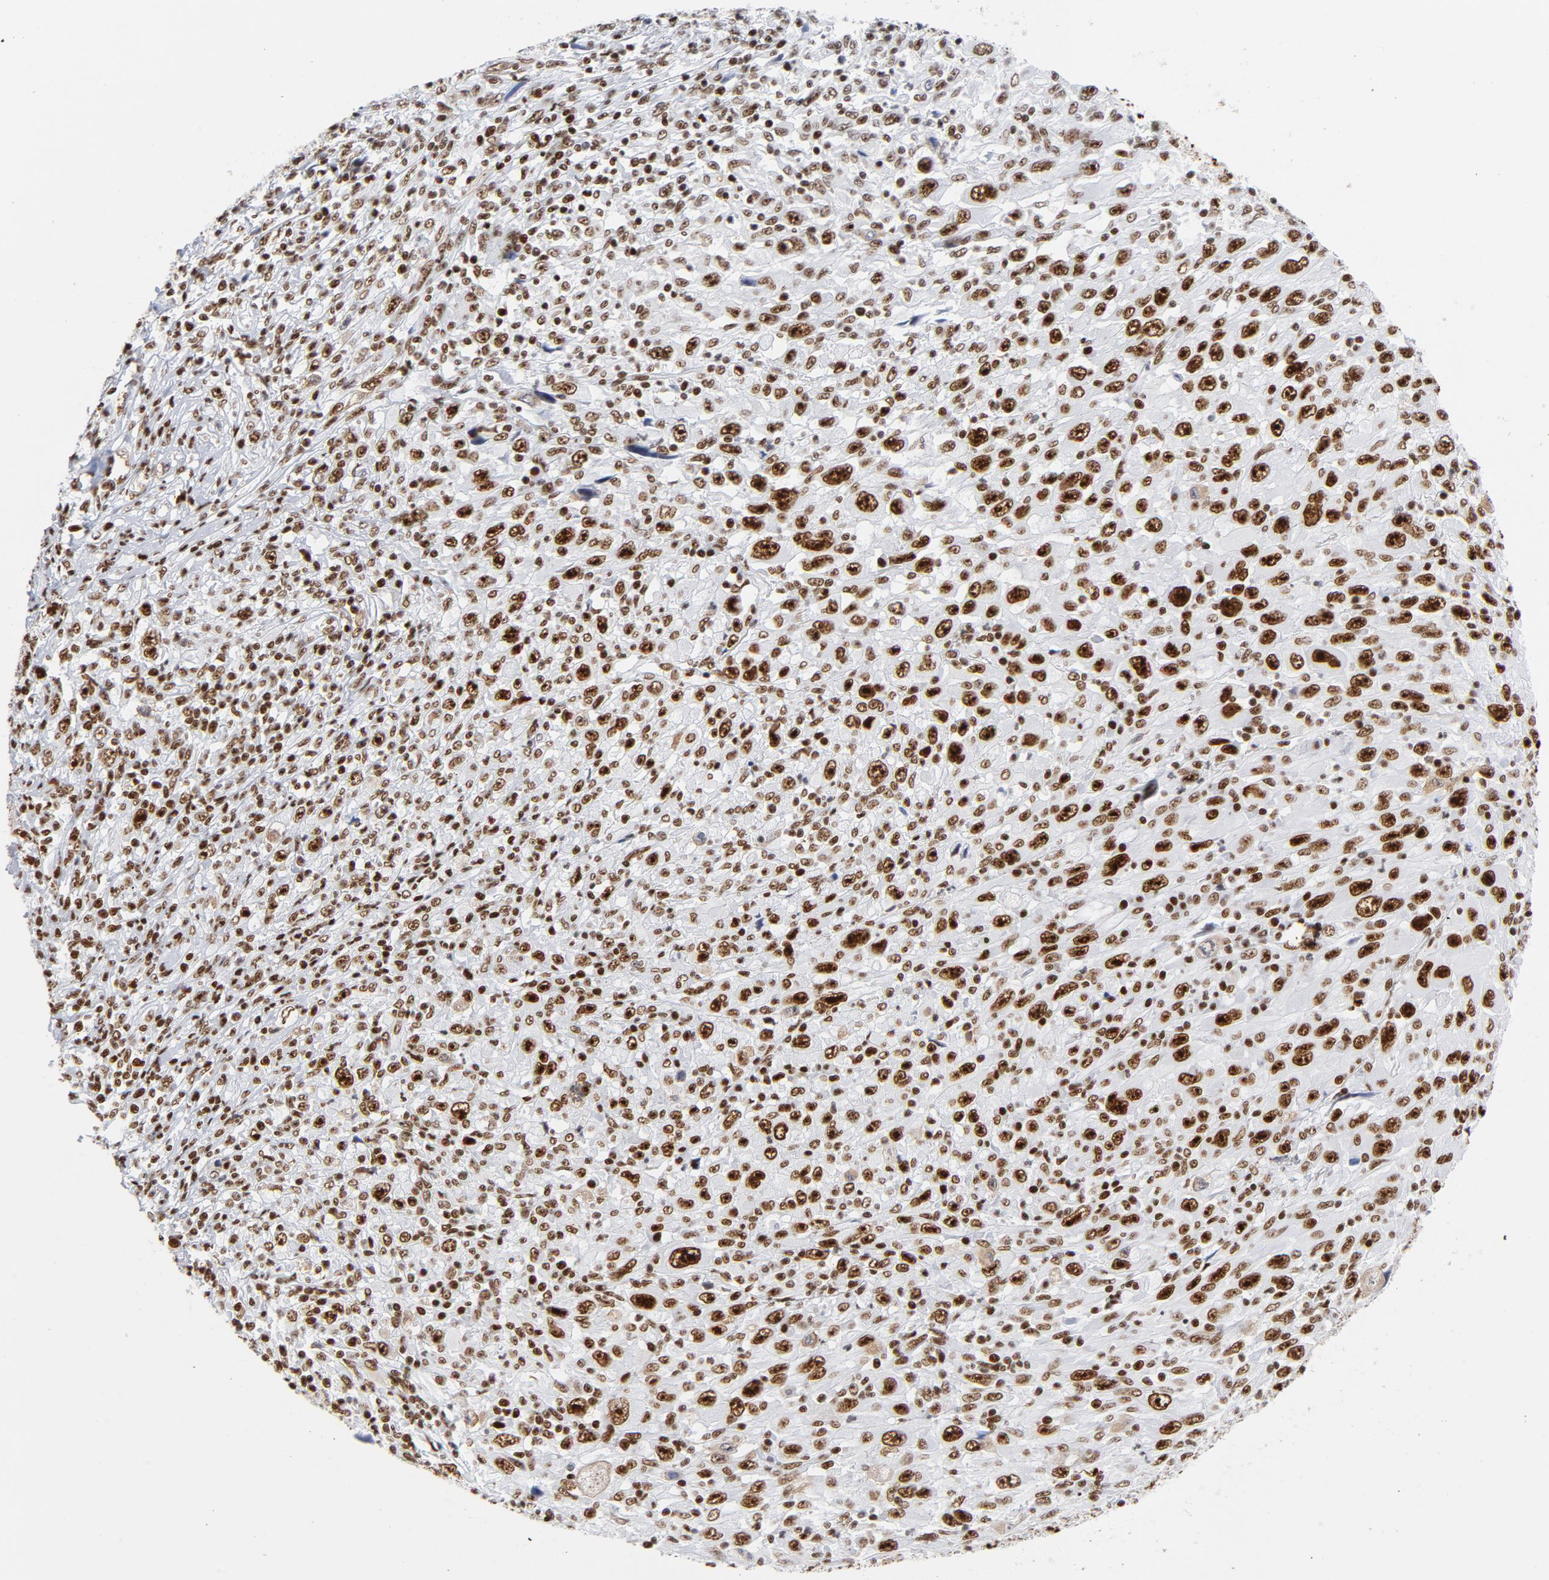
{"staining": {"intensity": "strong", "quantity": ">75%", "location": "nuclear"}, "tissue": "melanoma", "cell_type": "Tumor cells", "image_type": "cancer", "snomed": [{"axis": "morphology", "description": "Malignant melanoma, Metastatic site"}, {"axis": "topography", "description": "Skin"}], "caption": "Malignant melanoma (metastatic site) stained with a protein marker demonstrates strong staining in tumor cells.", "gene": "XRCC5", "patient": {"sex": "female", "age": 56}}